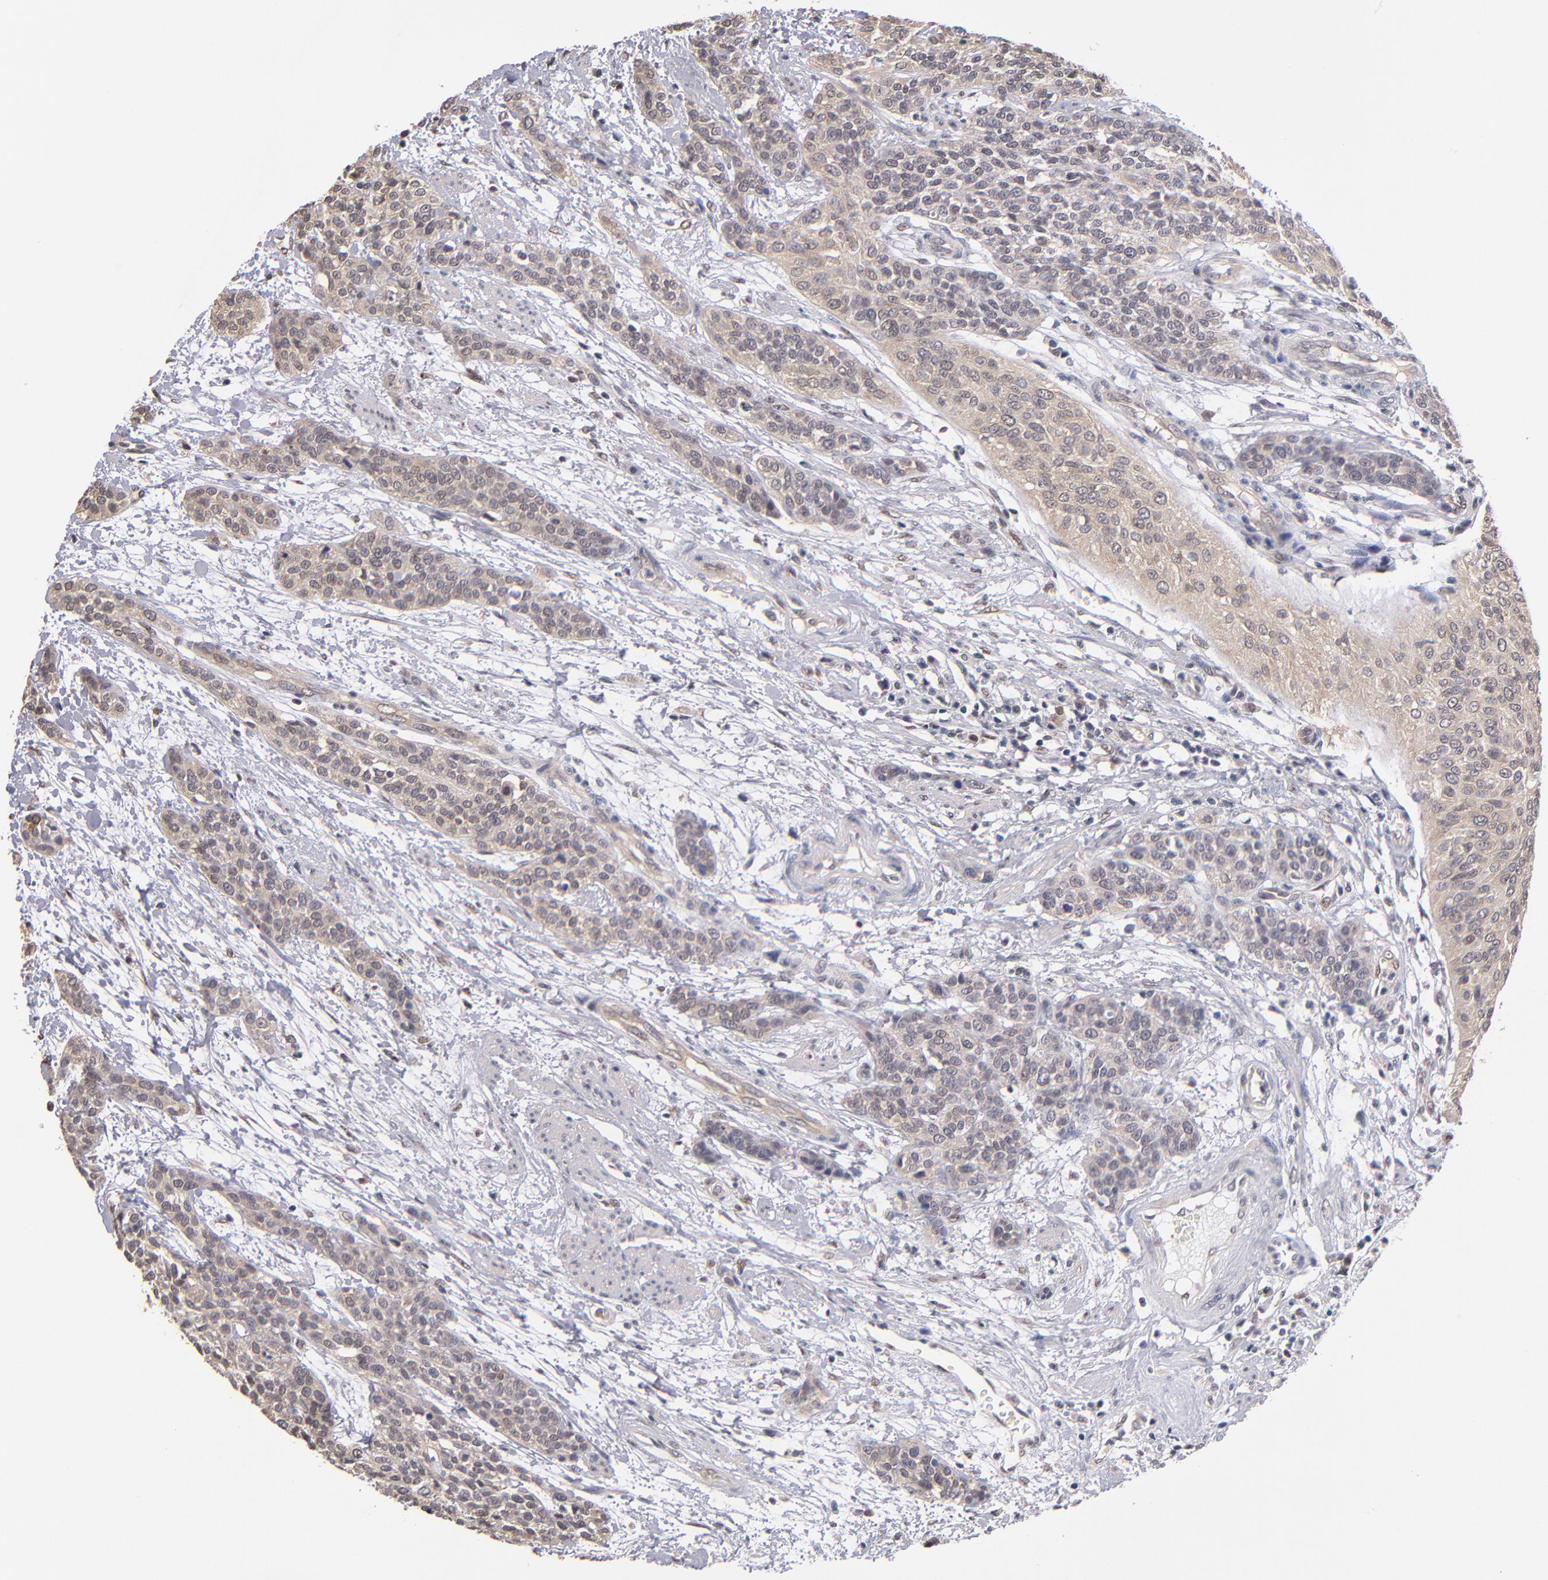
{"staining": {"intensity": "weak", "quantity": ">75%", "location": "cytoplasmic/membranous"}, "tissue": "urothelial cancer", "cell_type": "Tumor cells", "image_type": "cancer", "snomed": [{"axis": "morphology", "description": "Urothelial carcinoma, High grade"}, {"axis": "topography", "description": "Urinary bladder"}], "caption": "Protein expression analysis of human urothelial cancer reveals weak cytoplasmic/membranous positivity in approximately >75% of tumor cells.", "gene": "PSMD10", "patient": {"sex": "male", "age": 56}}